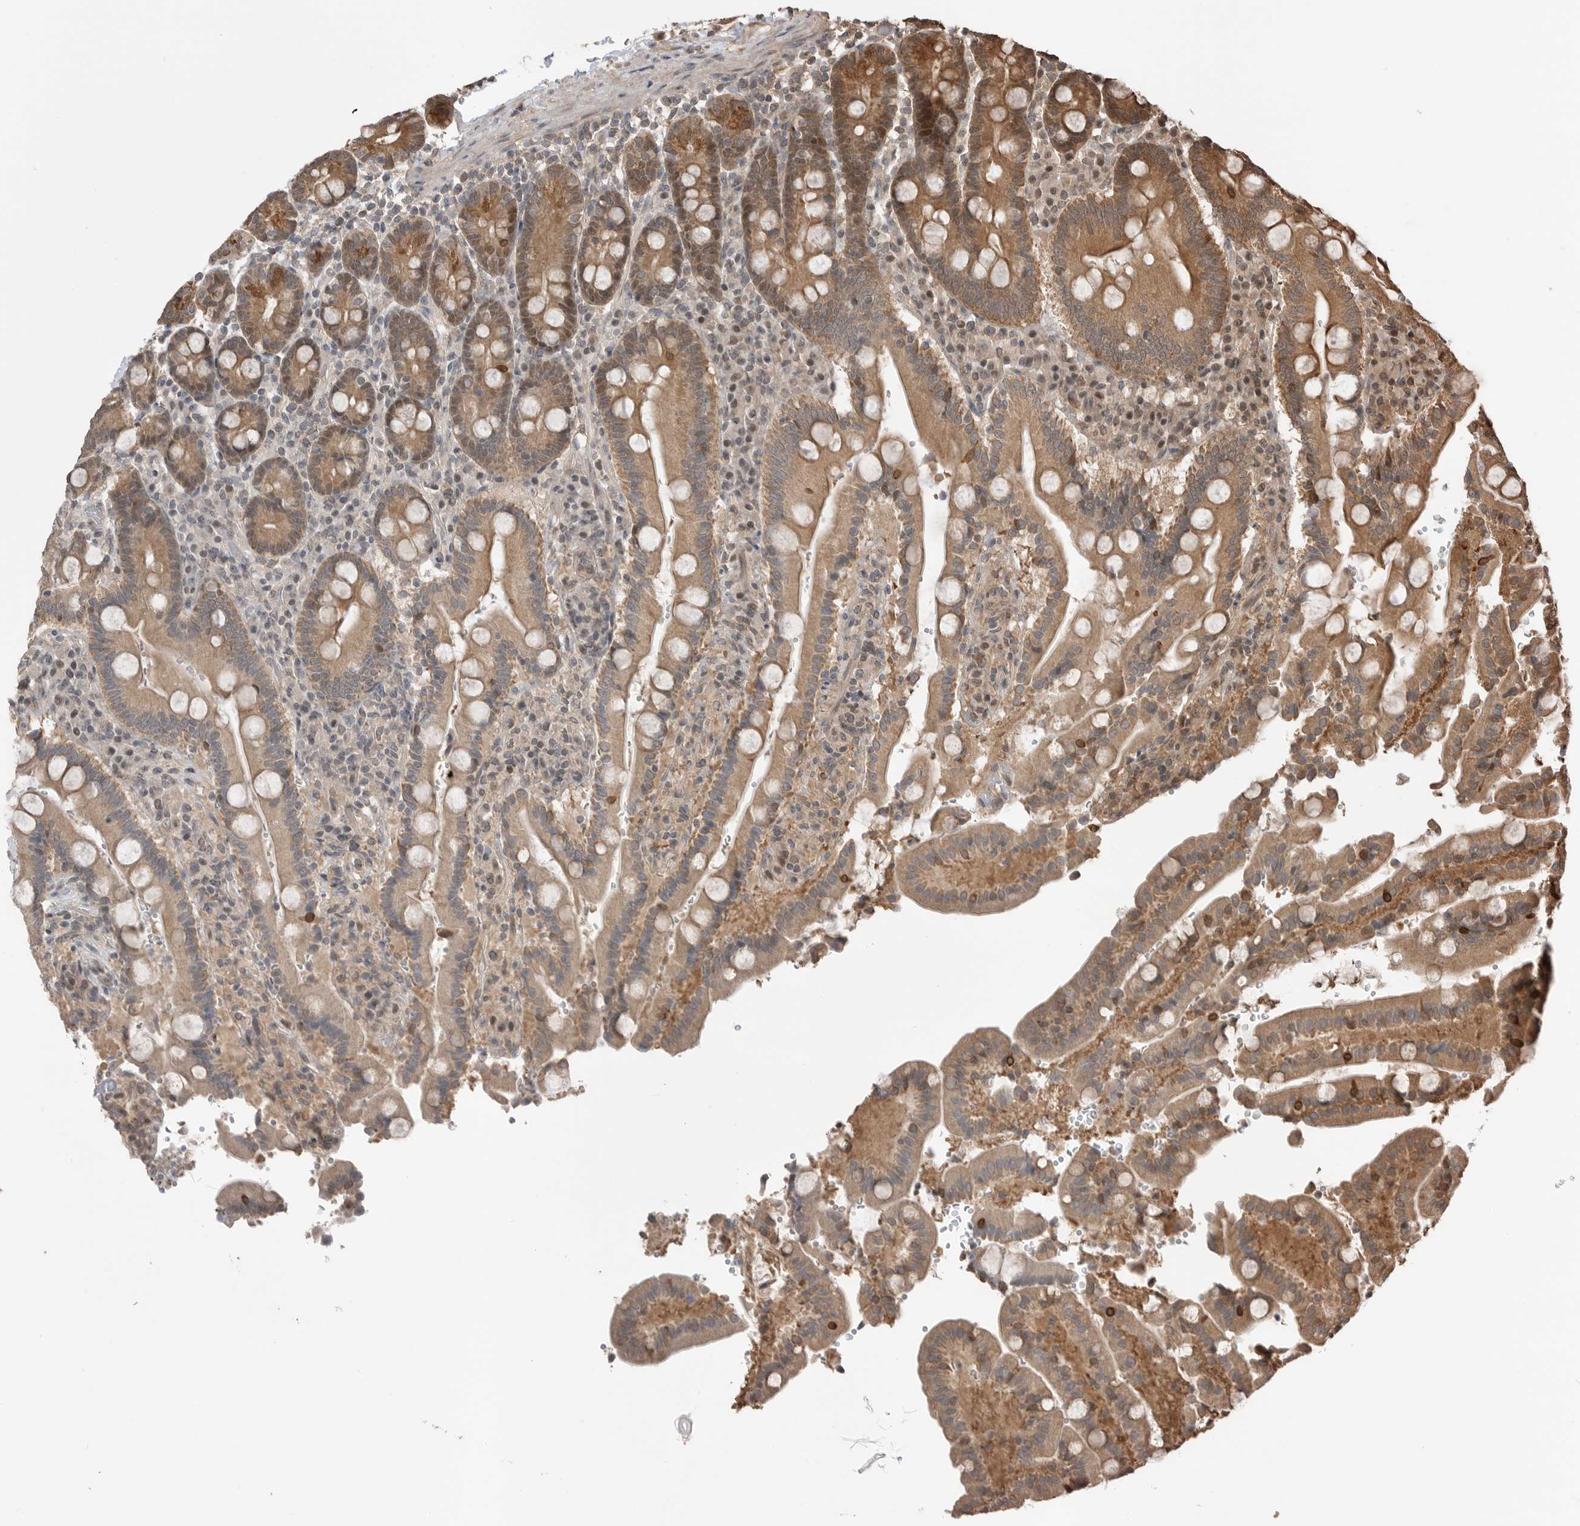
{"staining": {"intensity": "moderate", "quantity": ">75%", "location": "cytoplasmic/membranous"}, "tissue": "duodenum", "cell_type": "Glandular cells", "image_type": "normal", "snomed": [{"axis": "morphology", "description": "Normal tissue, NOS"}, {"axis": "topography", "description": "Small intestine, NOS"}], "caption": "There is medium levels of moderate cytoplasmic/membranous staining in glandular cells of benign duodenum, as demonstrated by immunohistochemical staining (brown color).", "gene": "PEAK1", "patient": {"sex": "female", "age": 71}}